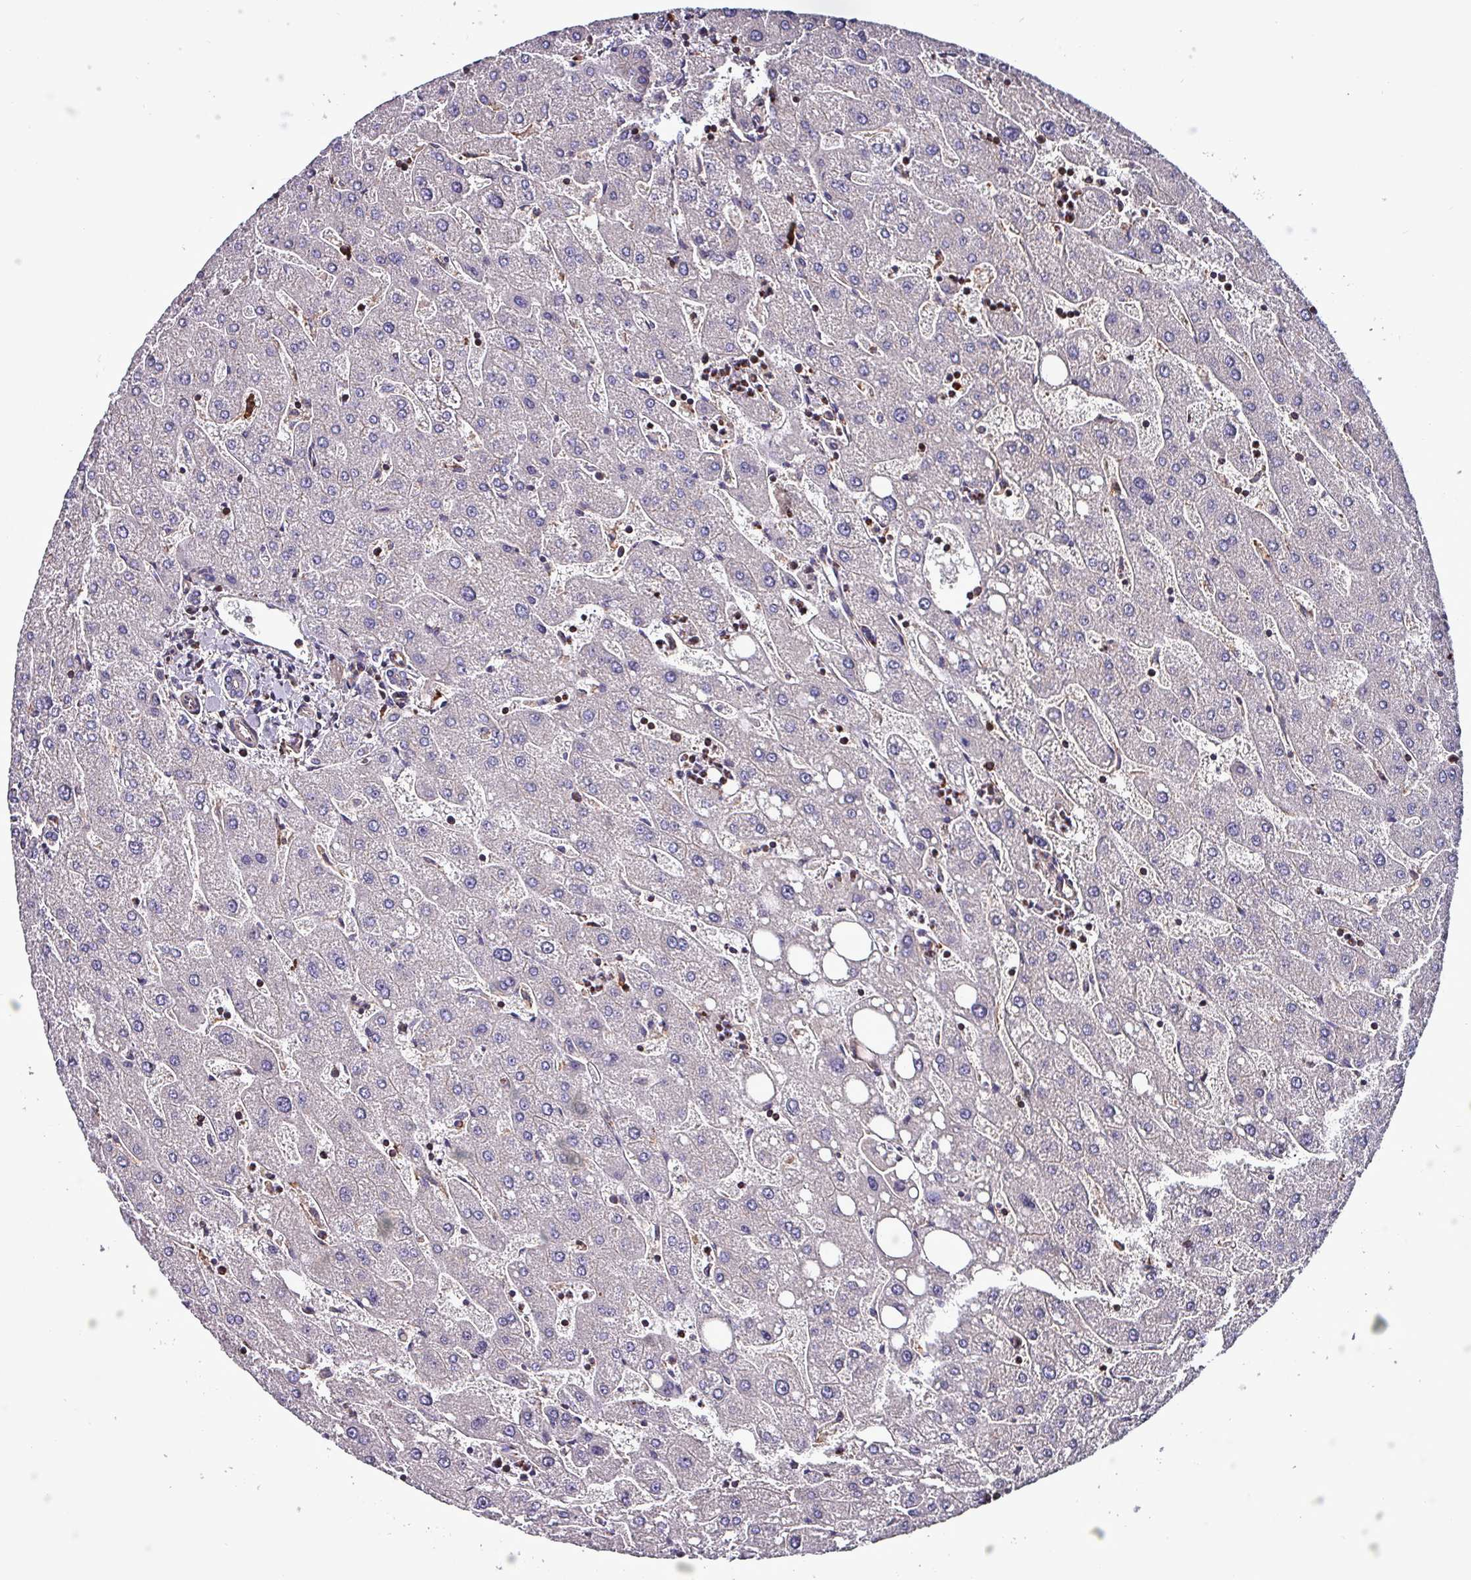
{"staining": {"intensity": "negative", "quantity": "none", "location": "none"}, "tissue": "liver", "cell_type": "Cholangiocytes", "image_type": "normal", "snomed": [{"axis": "morphology", "description": "Normal tissue, NOS"}, {"axis": "topography", "description": "Liver"}], "caption": "The micrograph demonstrates no significant staining in cholangiocytes of liver.", "gene": "VAMP4", "patient": {"sex": "male", "age": 67}}